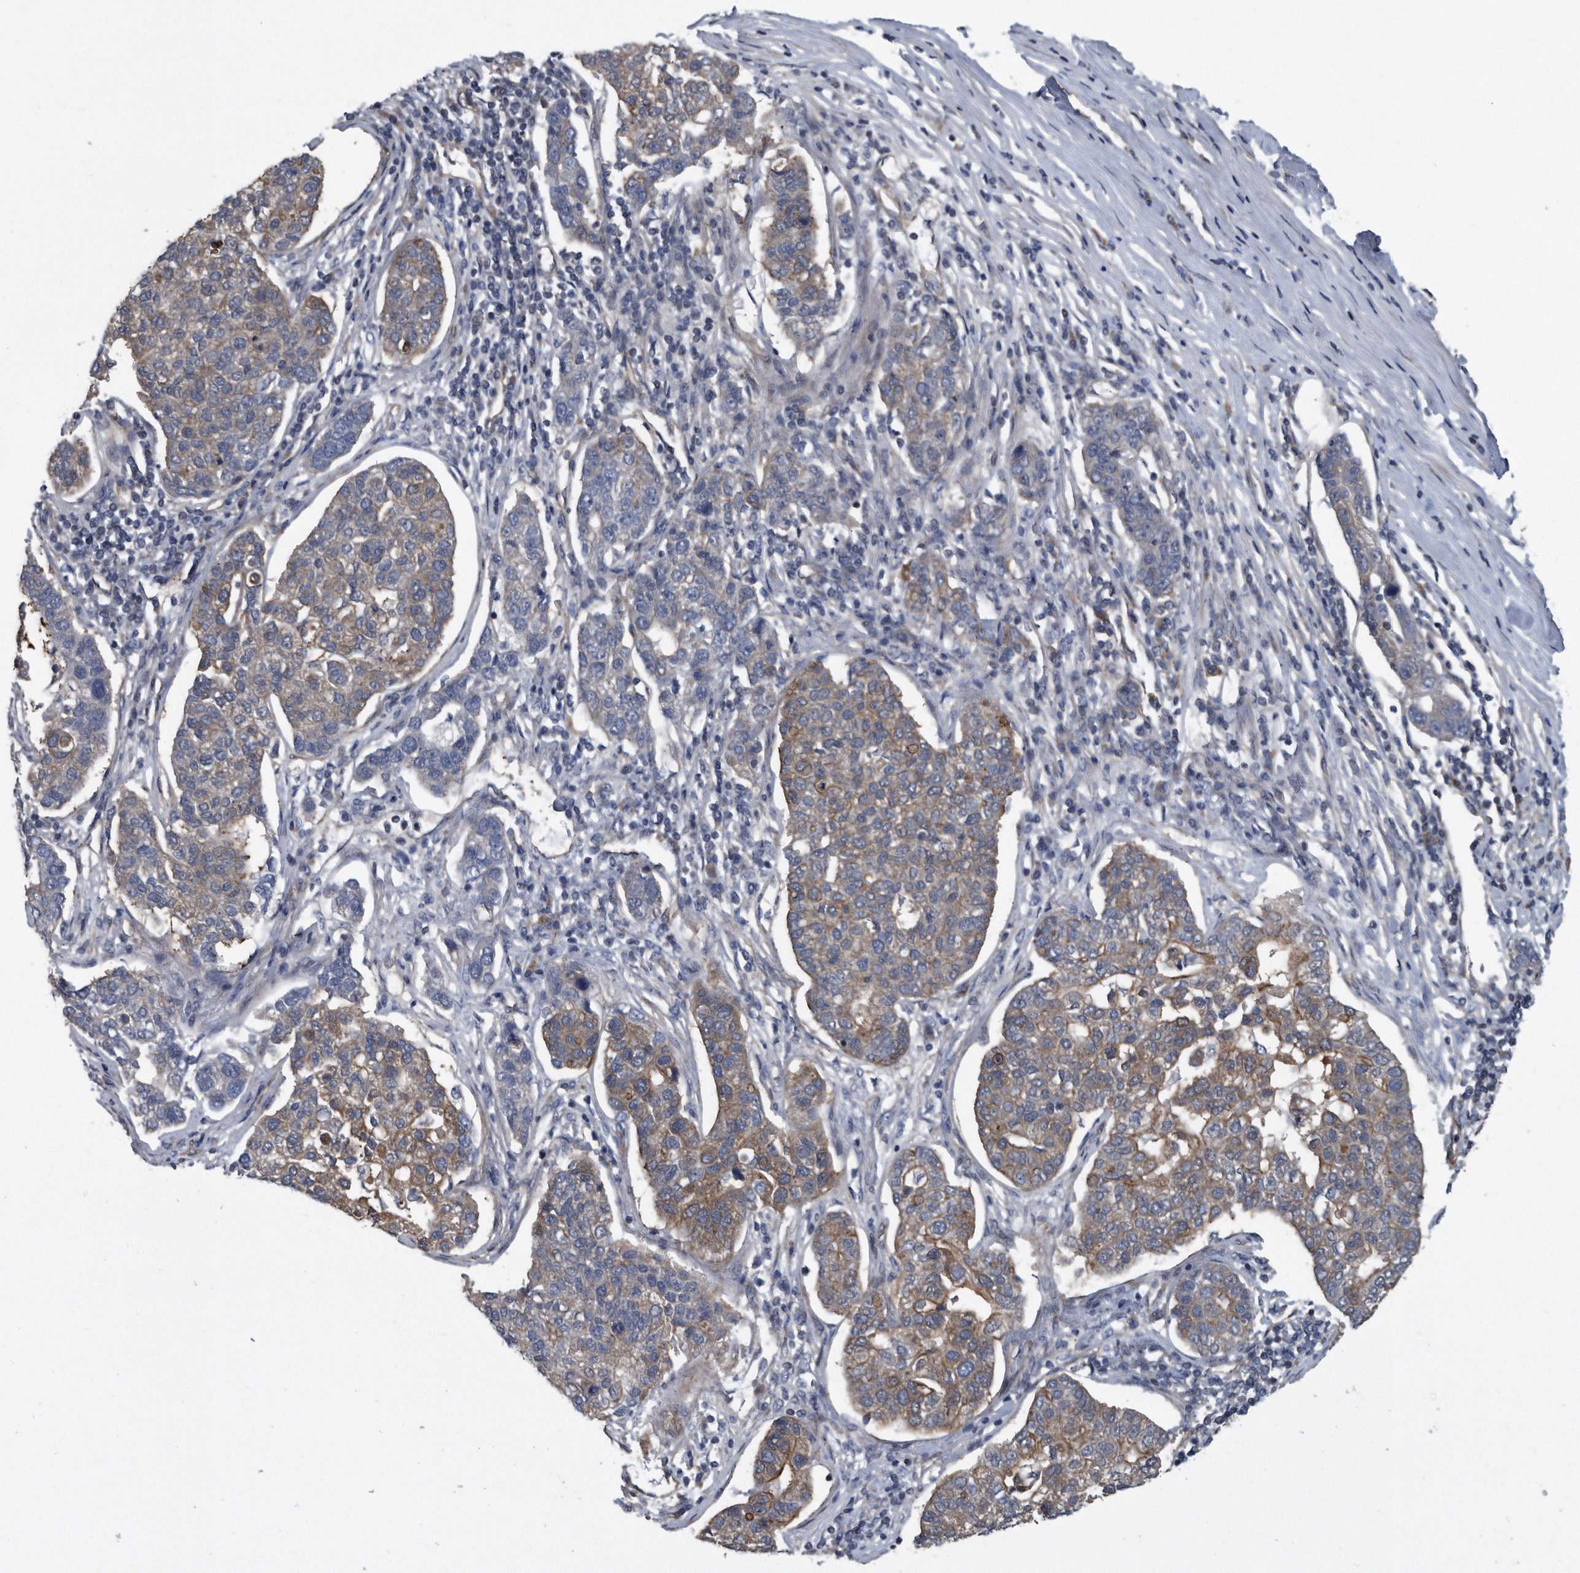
{"staining": {"intensity": "weak", "quantity": "25%-75%", "location": "cytoplasmic/membranous"}, "tissue": "pancreatic cancer", "cell_type": "Tumor cells", "image_type": "cancer", "snomed": [{"axis": "morphology", "description": "Adenocarcinoma, NOS"}, {"axis": "topography", "description": "Pancreas"}], "caption": "Brown immunohistochemical staining in pancreatic cancer shows weak cytoplasmic/membranous positivity in about 25%-75% of tumor cells.", "gene": "ARMCX1", "patient": {"sex": "female", "age": 61}}